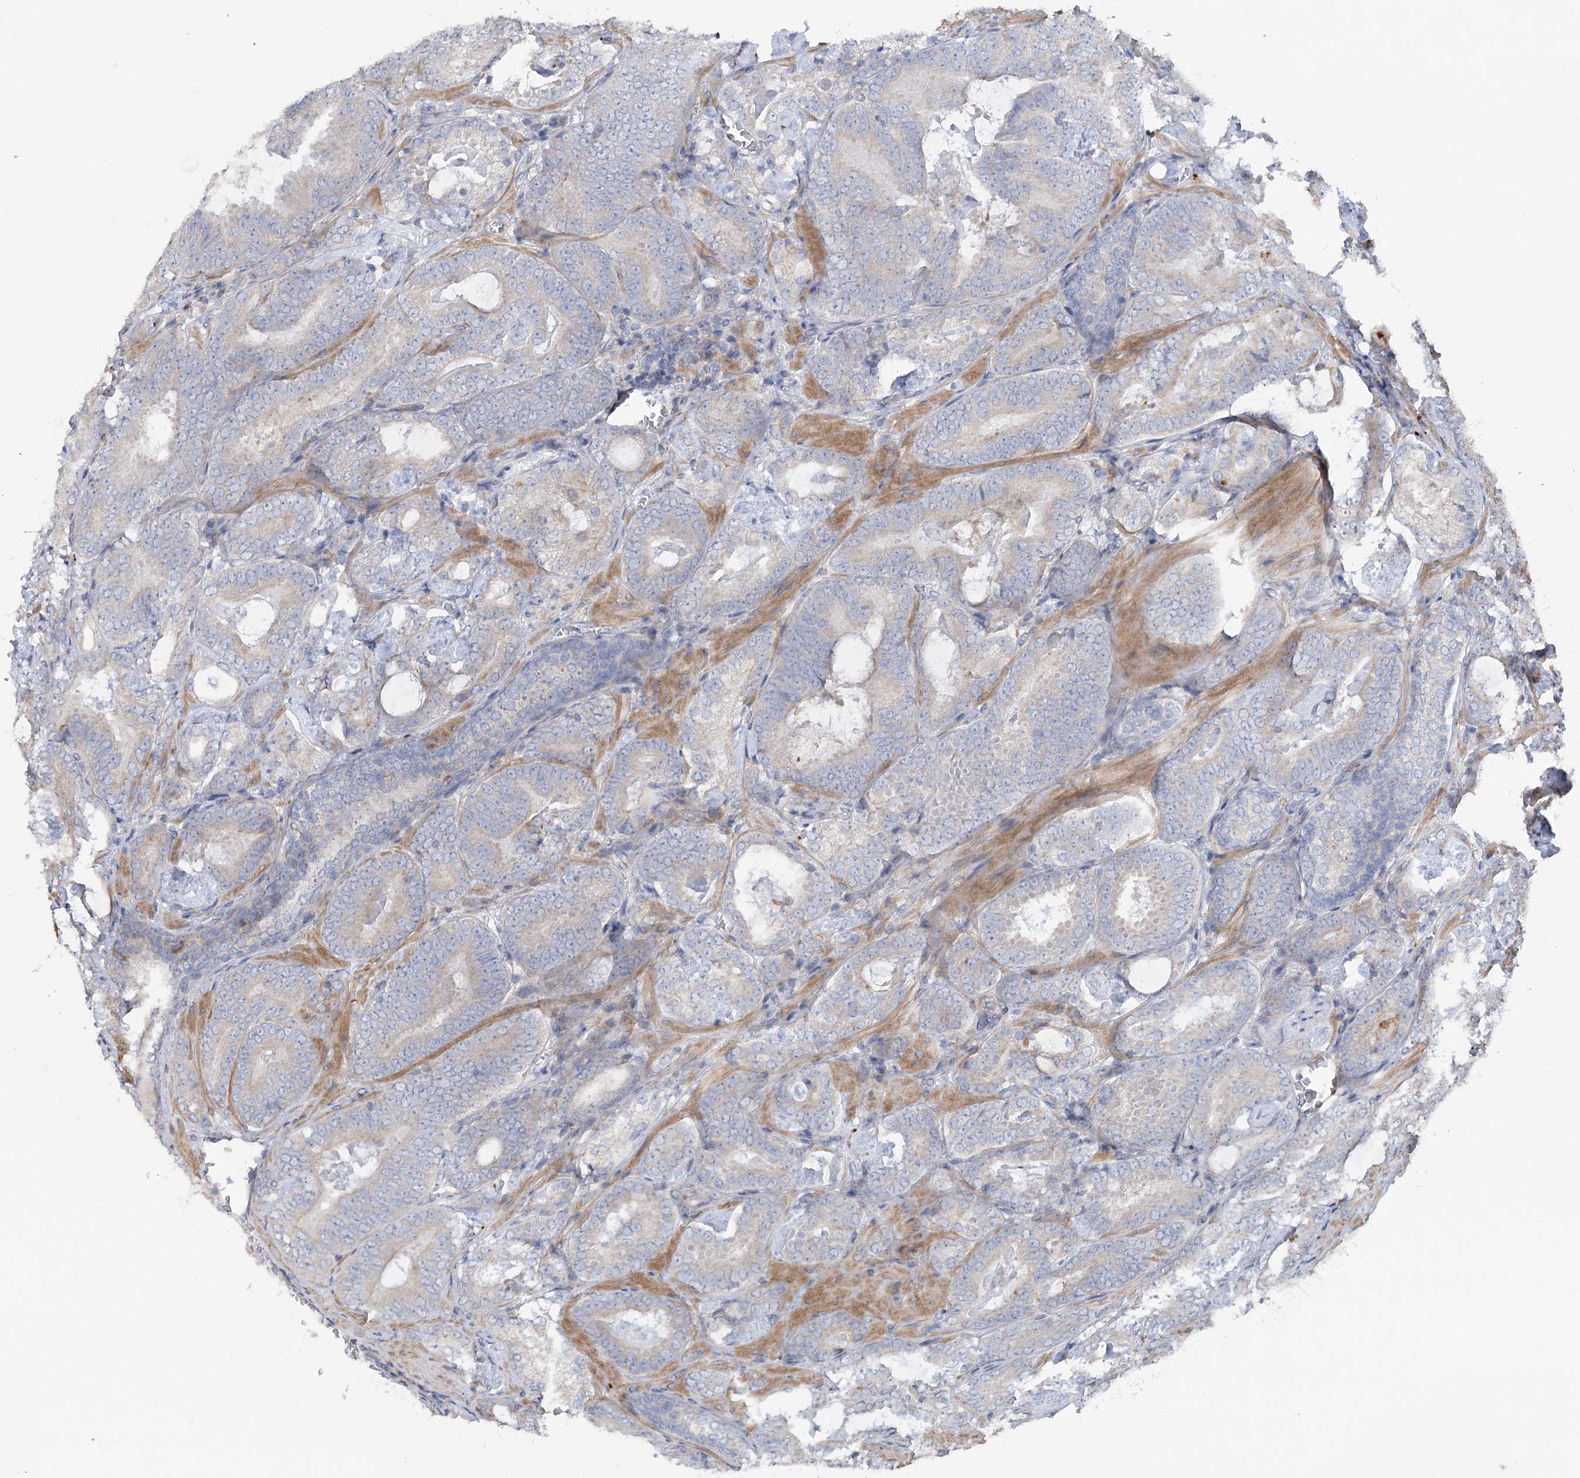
{"staining": {"intensity": "negative", "quantity": "none", "location": "none"}, "tissue": "prostate cancer", "cell_type": "Tumor cells", "image_type": "cancer", "snomed": [{"axis": "morphology", "description": "Adenocarcinoma, Low grade"}, {"axis": "topography", "description": "Prostate"}], "caption": "DAB (3,3'-diaminobenzidine) immunohistochemical staining of human prostate cancer (low-grade adenocarcinoma) exhibits no significant expression in tumor cells.", "gene": "SCN11A", "patient": {"sex": "male", "age": 60}}